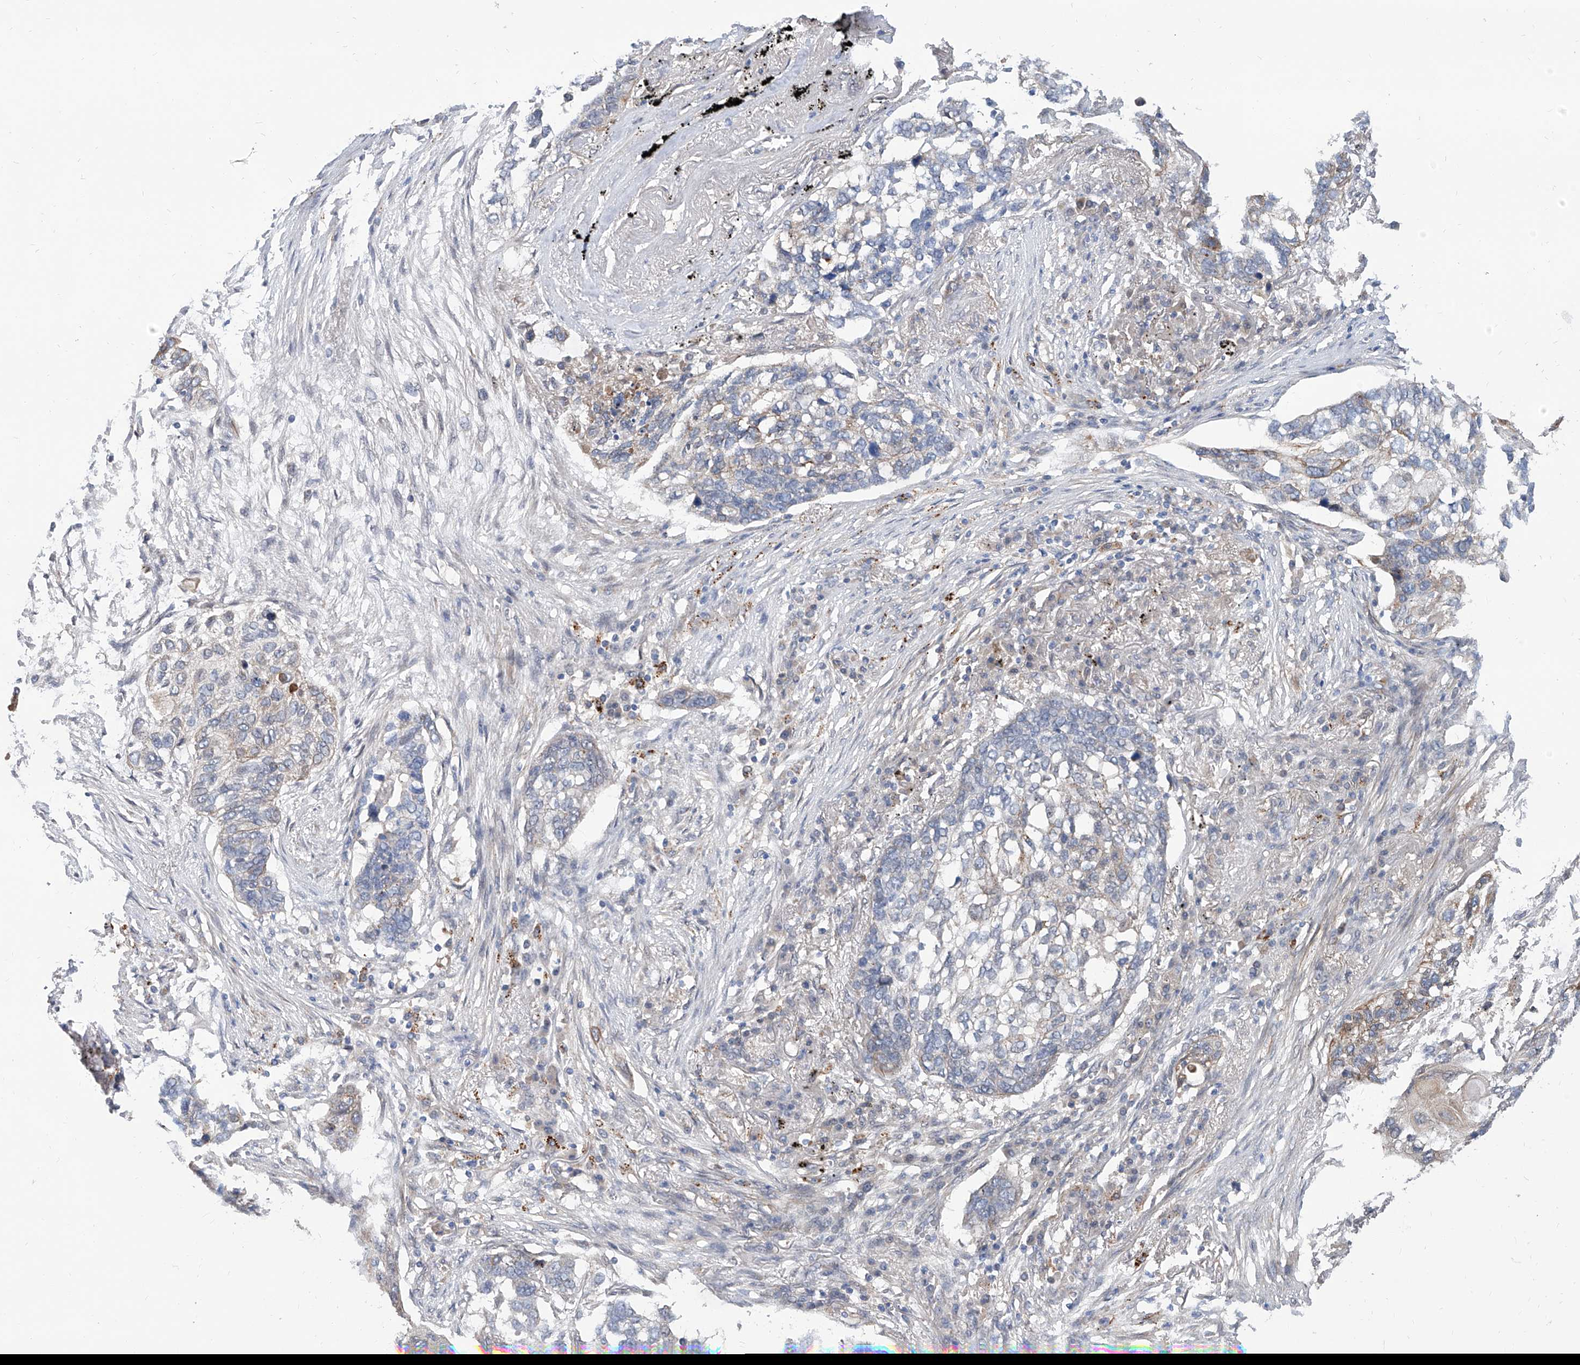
{"staining": {"intensity": "weak", "quantity": "<25%", "location": "cytoplasmic/membranous"}, "tissue": "lung cancer", "cell_type": "Tumor cells", "image_type": "cancer", "snomed": [{"axis": "morphology", "description": "Squamous cell carcinoma, NOS"}, {"axis": "topography", "description": "Lung"}], "caption": "Squamous cell carcinoma (lung) was stained to show a protein in brown. There is no significant staining in tumor cells.", "gene": "MAGEE2", "patient": {"sex": "female", "age": 63}}